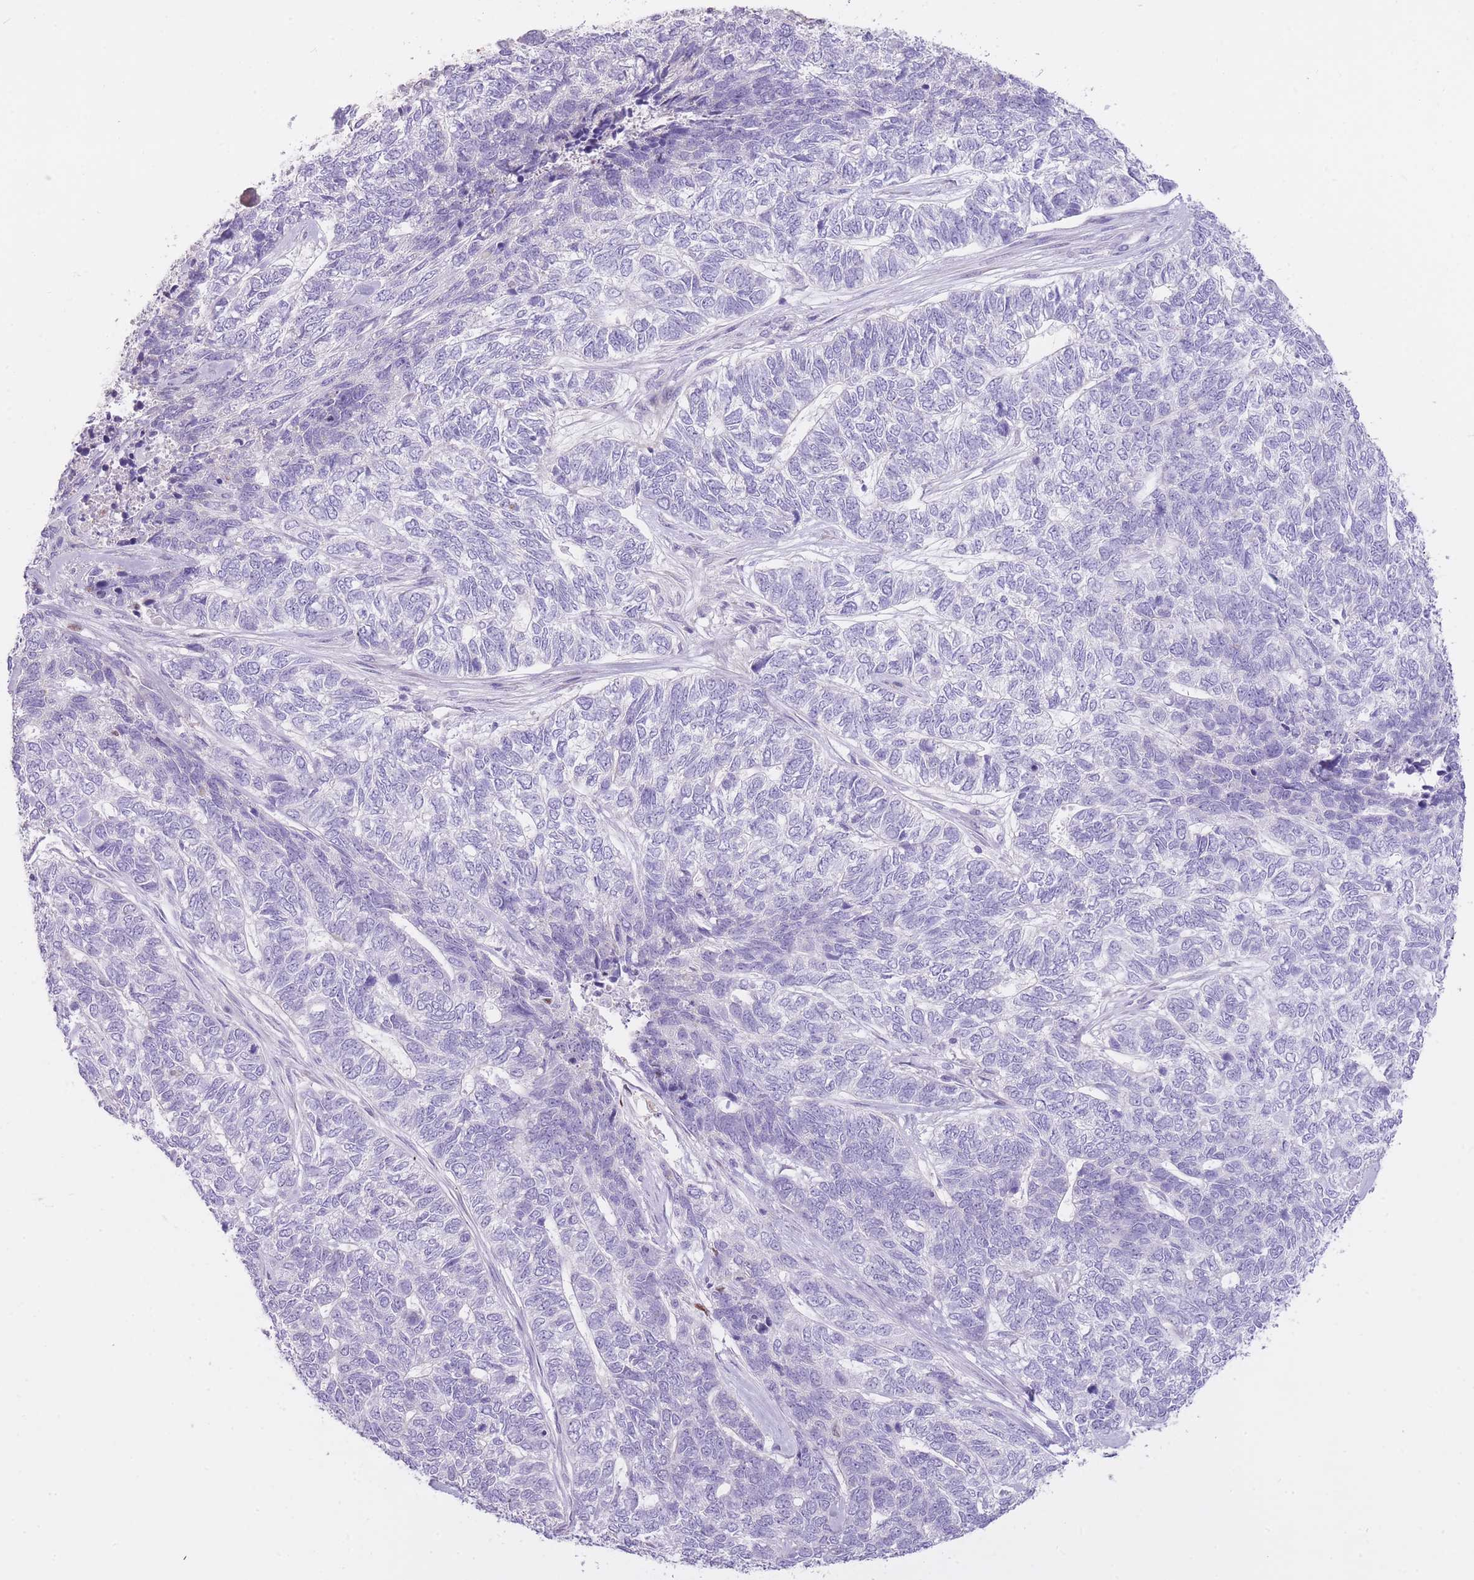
{"staining": {"intensity": "negative", "quantity": "none", "location": "none"}, "tissue": "skin cancer", "cell_type": "Tumor cells", "image_type": "cancer", "snomed": [{"axis": "morphology", "description": "Basal cell carcinoma"}, {"axis": "topography", "description": "Skin"}], "caption": "Immunohistochemistry (IHC) image of neoplastic tissue: skin basal cell carcinoma stained with DAB (3,3'-diaminobenzidine) displays no significant protein positivity in tumor cells.", "gene": "IMPG1", "patient": {"sex": "female", "age": 65}}